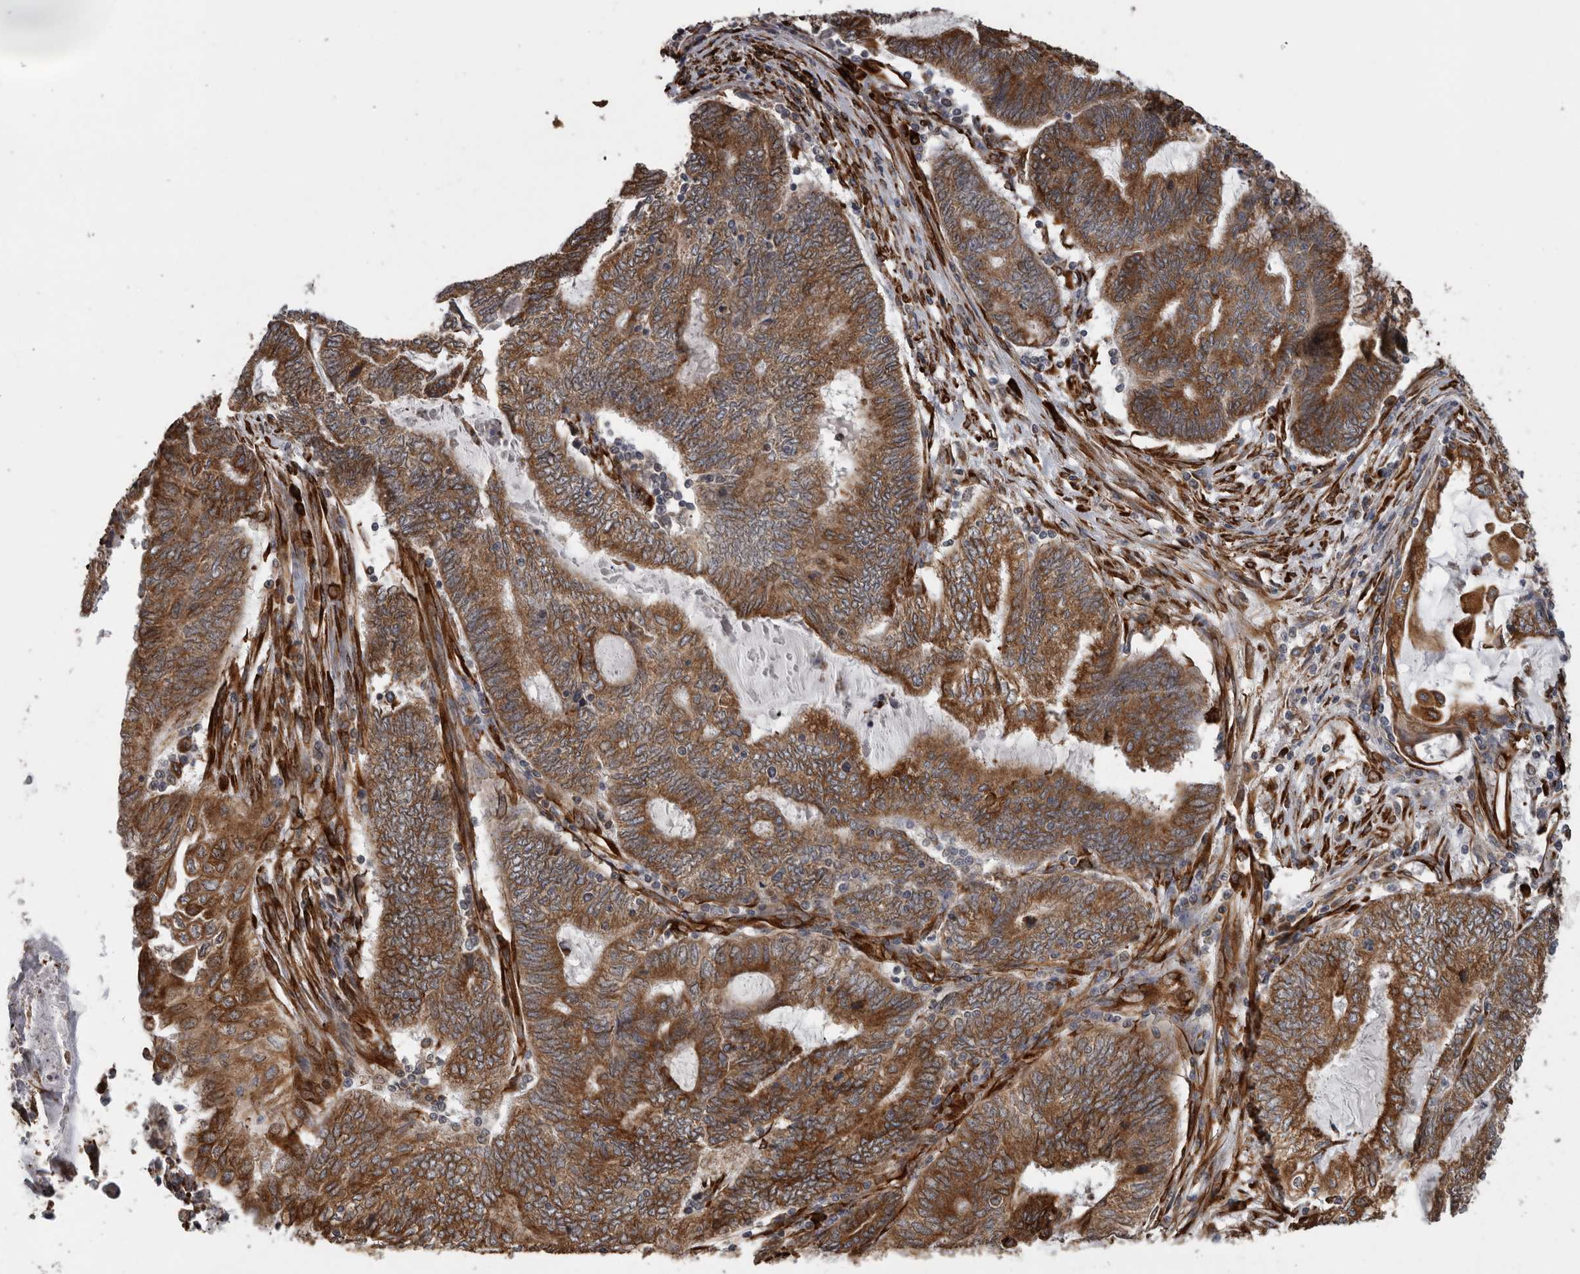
{"staining": {"intensity": "strong", "quantity": ">75%", "location": "cytoplasmic/membranous"}, "tissue": "endometrial cancer", "cell_type": "Tumor cells", "image_type": "cancer", "snomed": [{"axis": "morphology", "description": "Adenocarcinoma, NOS"}, {"axis": "topography", "description": "Uterus"}, {"axis": "topography", "description": "Endometrium"}], "caption": "Immunohistochemistry (DAB (3,3'-diaminobenzidine)) staining of human endometrial cancer exhibits strong cytoplasmic/membranous protein expression in approximately >75% of tumor cells.", "gene": "CEP350", "patient": {"sex": "female", "age": 70}}